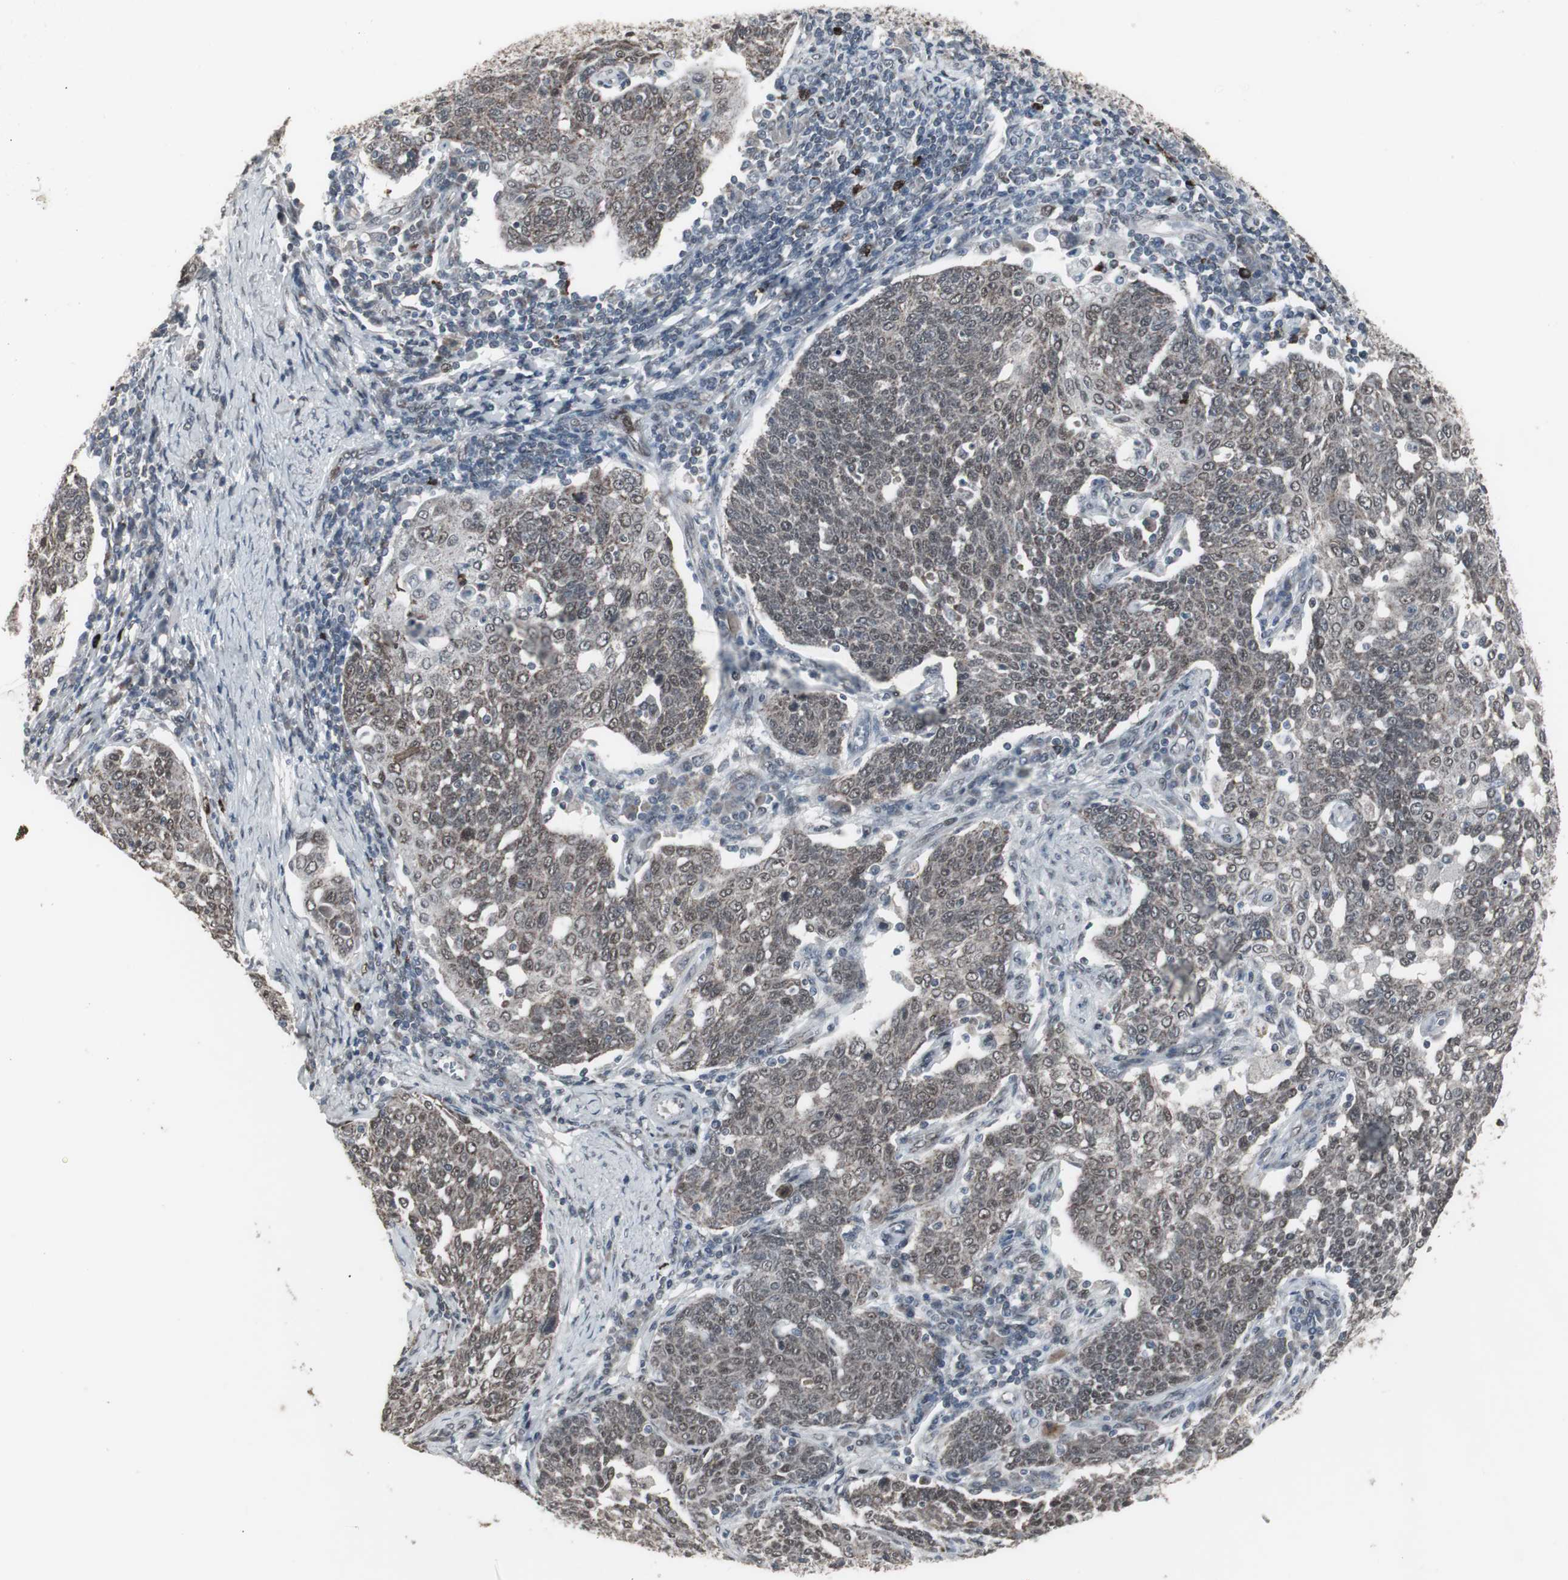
{"staining": {"intensity": "moderate", "quantity": ">75%", "location": "nuclear"}, "tissue": "cervical cancer", "cell_type": "Tumor cells", "image_type": "cancer", "snomed": [{"axis": "morphology", "description": "Squamous cell carcinoma, NOS"}, {"axis": "topography", "description": "Cervix"}], "caption": "Cervical cancer stained with a brown dye shows moderate nuclear positive expression in about >75% of tumor cells.", "gene": "RXRA", "patient": {"sex": "female", "age": 34}}